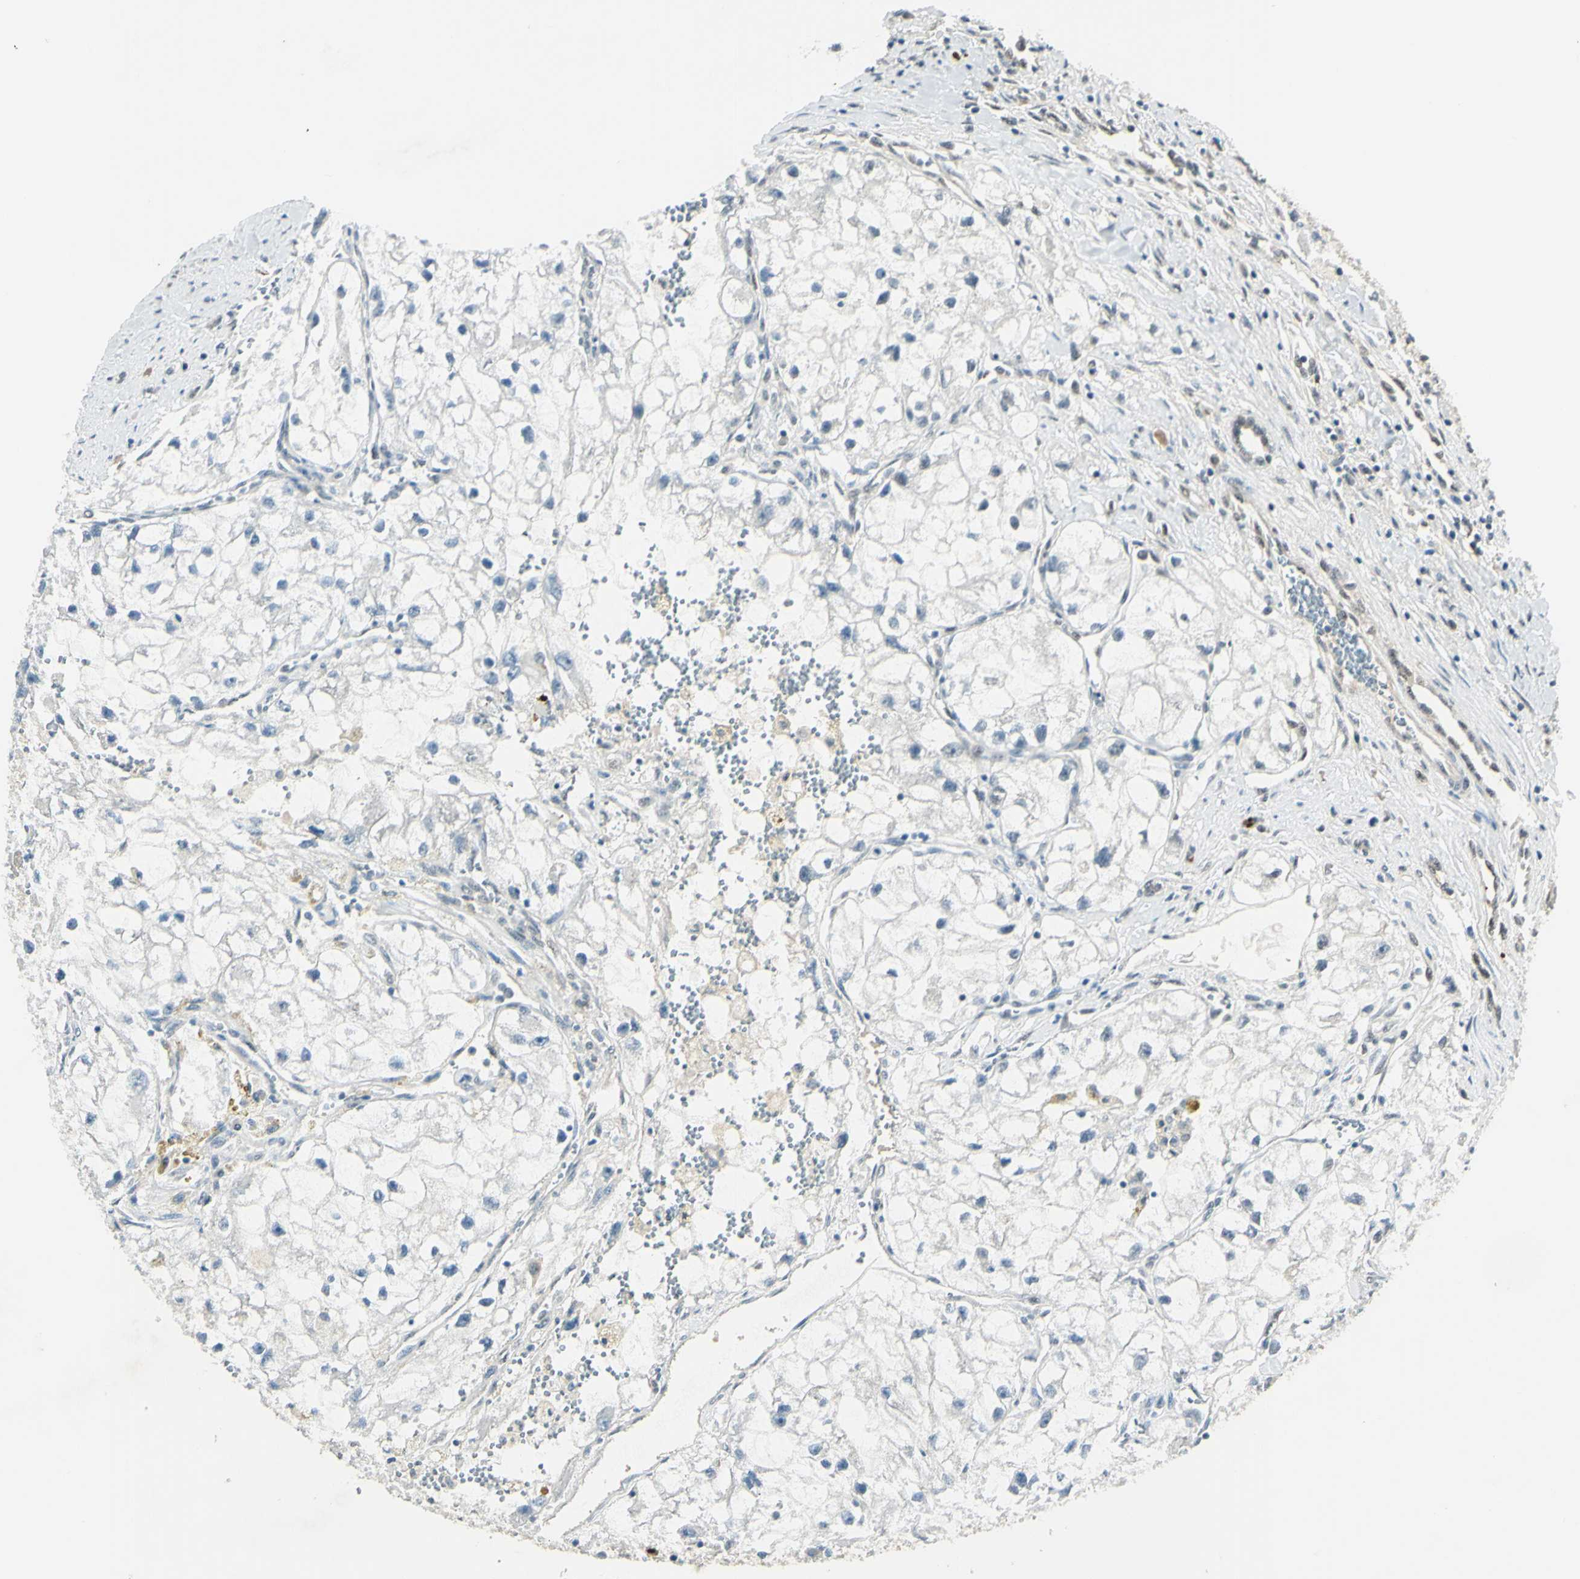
{"staining": {"intensity": "negative", "quantity": "none", "location": "none"}, "tissue": "renal cancer", "cell_type": "Tumor cells", "image_type": "cancer", "snomed": [{"axis": "morphology", "description": "Adenocarcinoma, NOS"}, {"axis": "topography", "description": "Kidney"}], "caption": "Immunohistochemical staining of renal cancer (adenocarcinoma) shows no significant staining in tumor cells. The staining is performed using DAB (3,3'-diaminobenzidine) brown chromogen with nuclei counter-stained in using hematoxylin.", "gene": "PSMD5", "patient": {"sex": "female", "age": 70}}